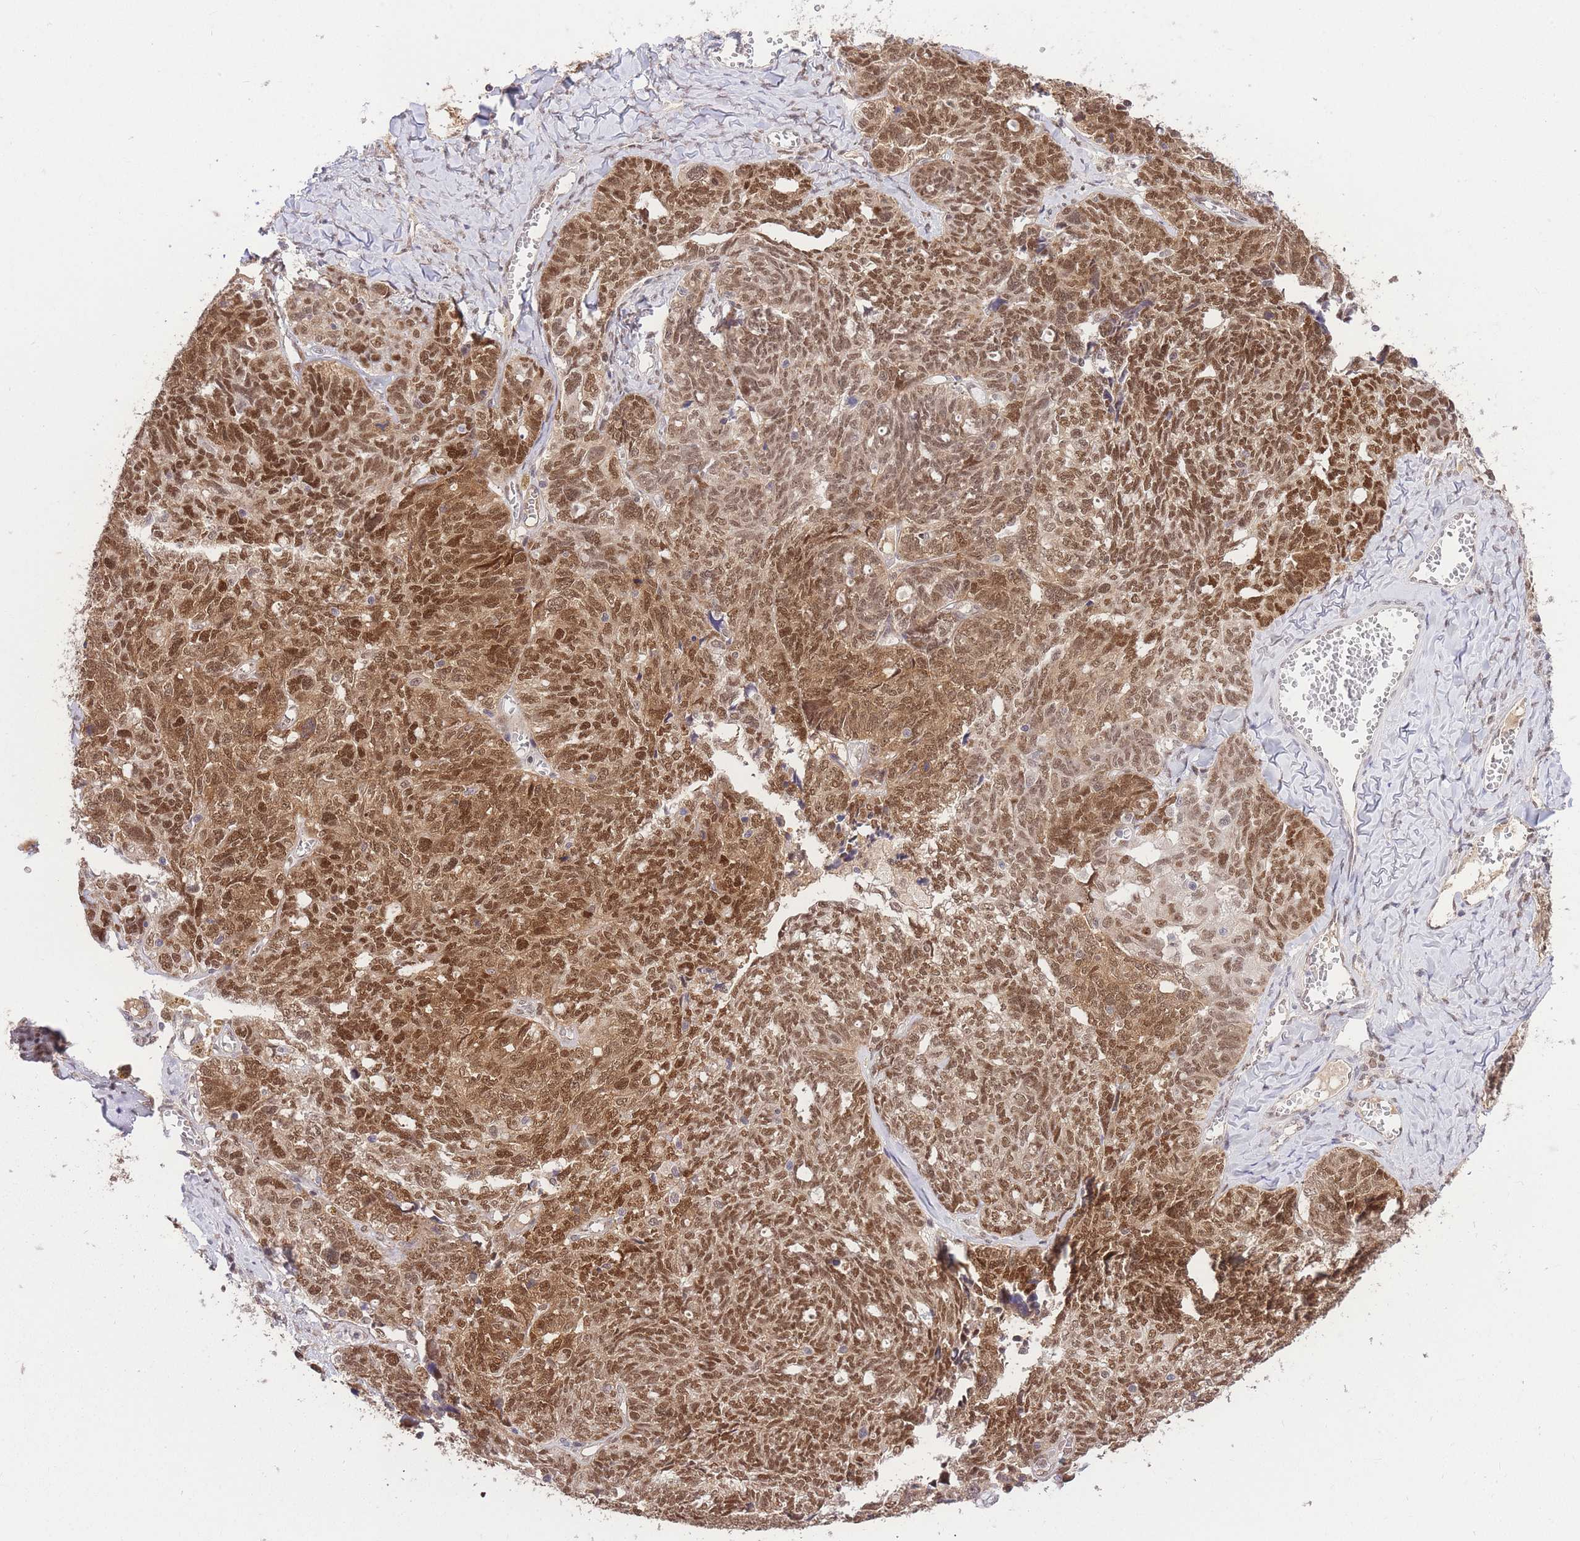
{"staining": {"intensity": "moderate", "quantity": ">75%", "location": "nuclear"}, "tissue": "ovarian cancer", "cell_type": "Tumor cells", "image_type": "cancer", "snomed": [{"axis": "morphology", "description": "Cystadenocarcinoma, serous, NOS"}, {"axis": "topography", "description": "Ovary"}], "caption": "IHC image of human ovarian serous cystadenocarcinoma stained for a protein (brown), which exhibits medium levels of moderate nuclear positivity in approximately >75% of tumor cells.", "gene": "UBXN7", "patient": {"sex": "female", "age": 79}}